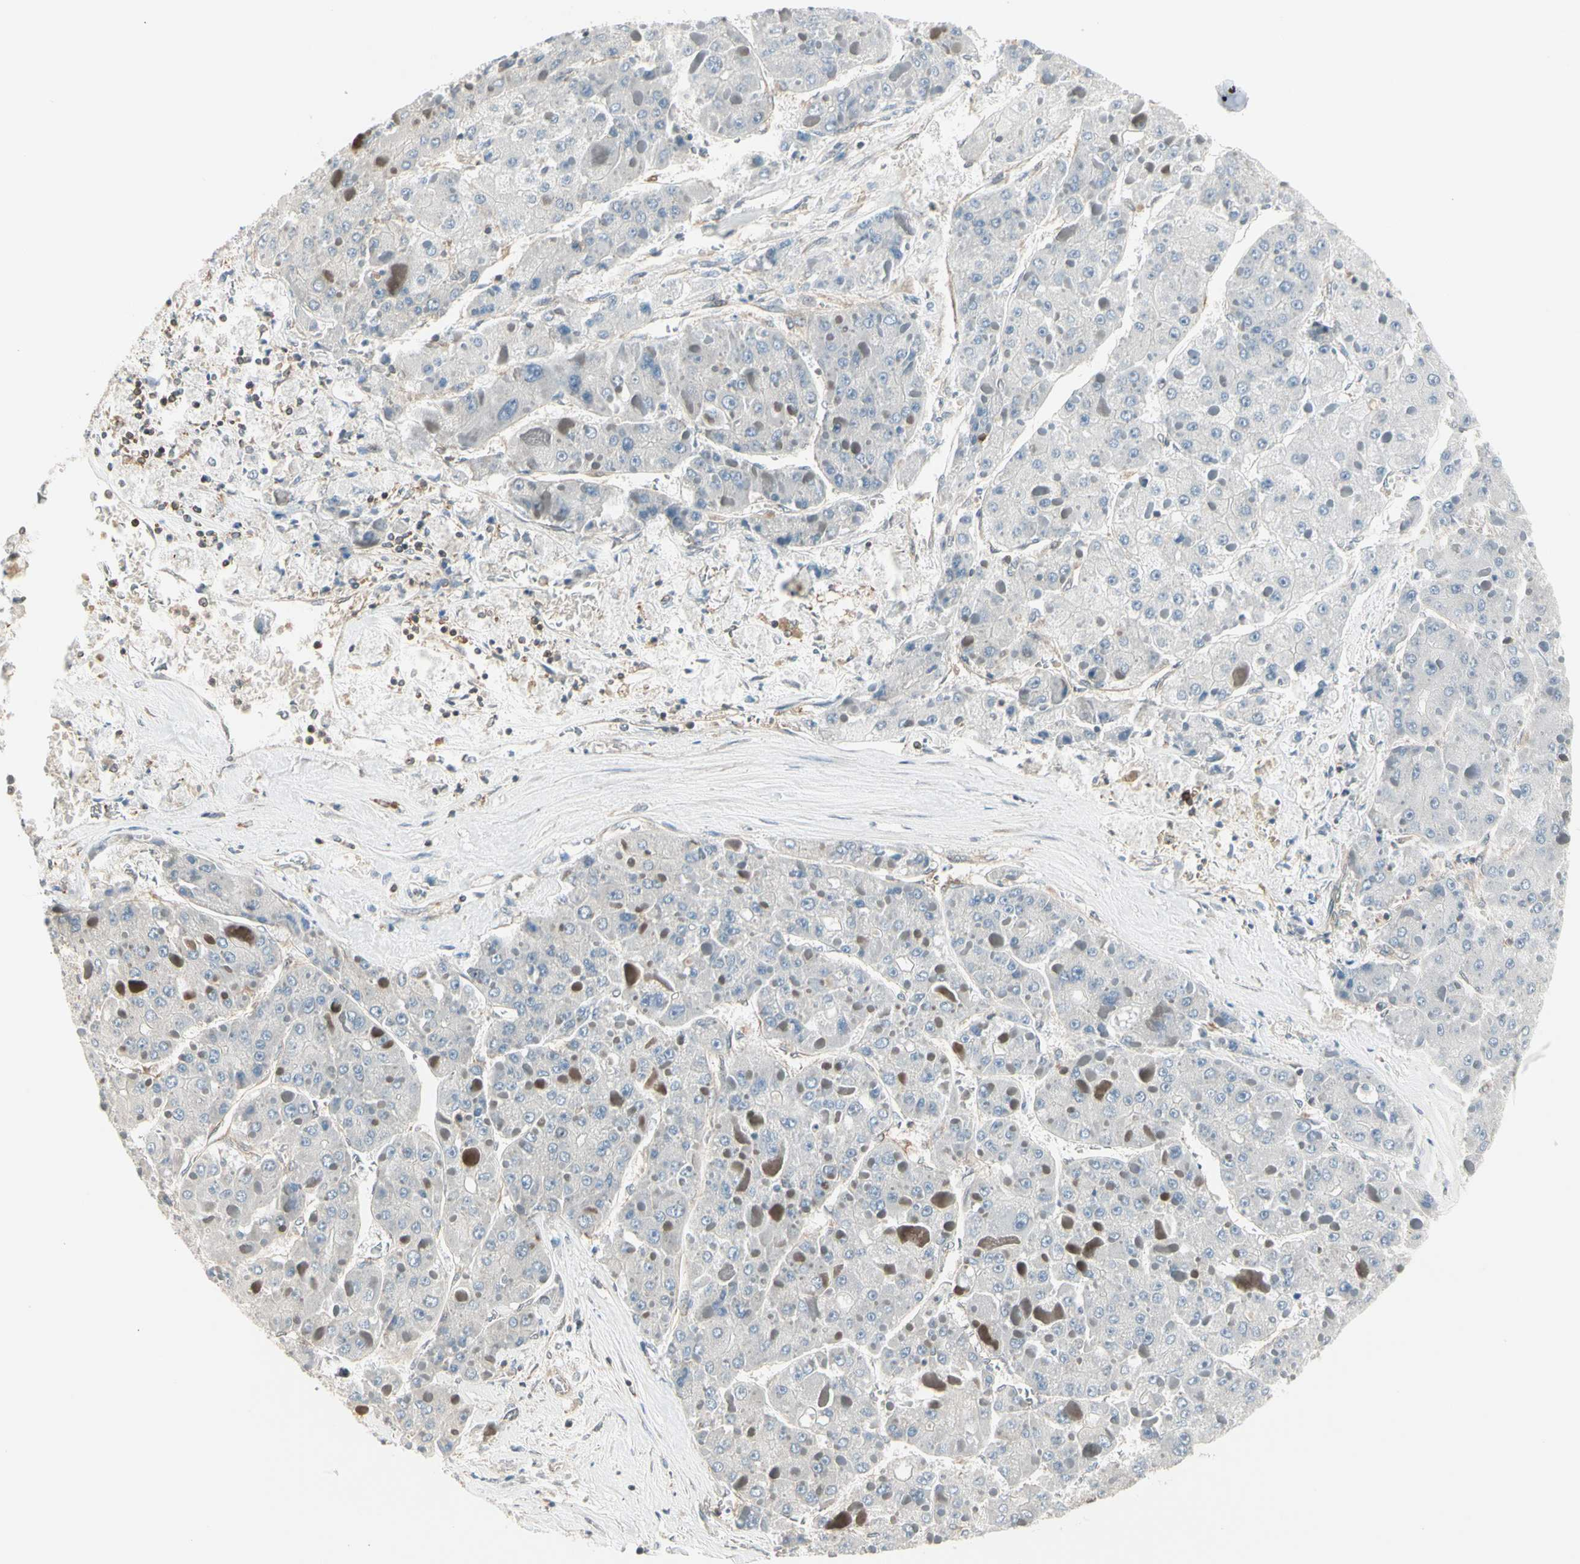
{"staining": {"intensity": "negative", "quantity": "none", "location": "none"}, "tissue": "liver cancer", "cell_type": "Tumor cells", "image_type": "cancer", "snomed": [{"axis": "morphology", "description": "Carcinoma, Hepatocellular, NOS"}, {"axis": "topography", "description": "Liver"}], "caption": "IHC of hepatocellular carcinoma (liver) reveals no staining in tumor cells. (IHC, brightfield microscopy, high magnification).", "gene": "OXSR1", "patient": {"sex": "female", "age": 73}}